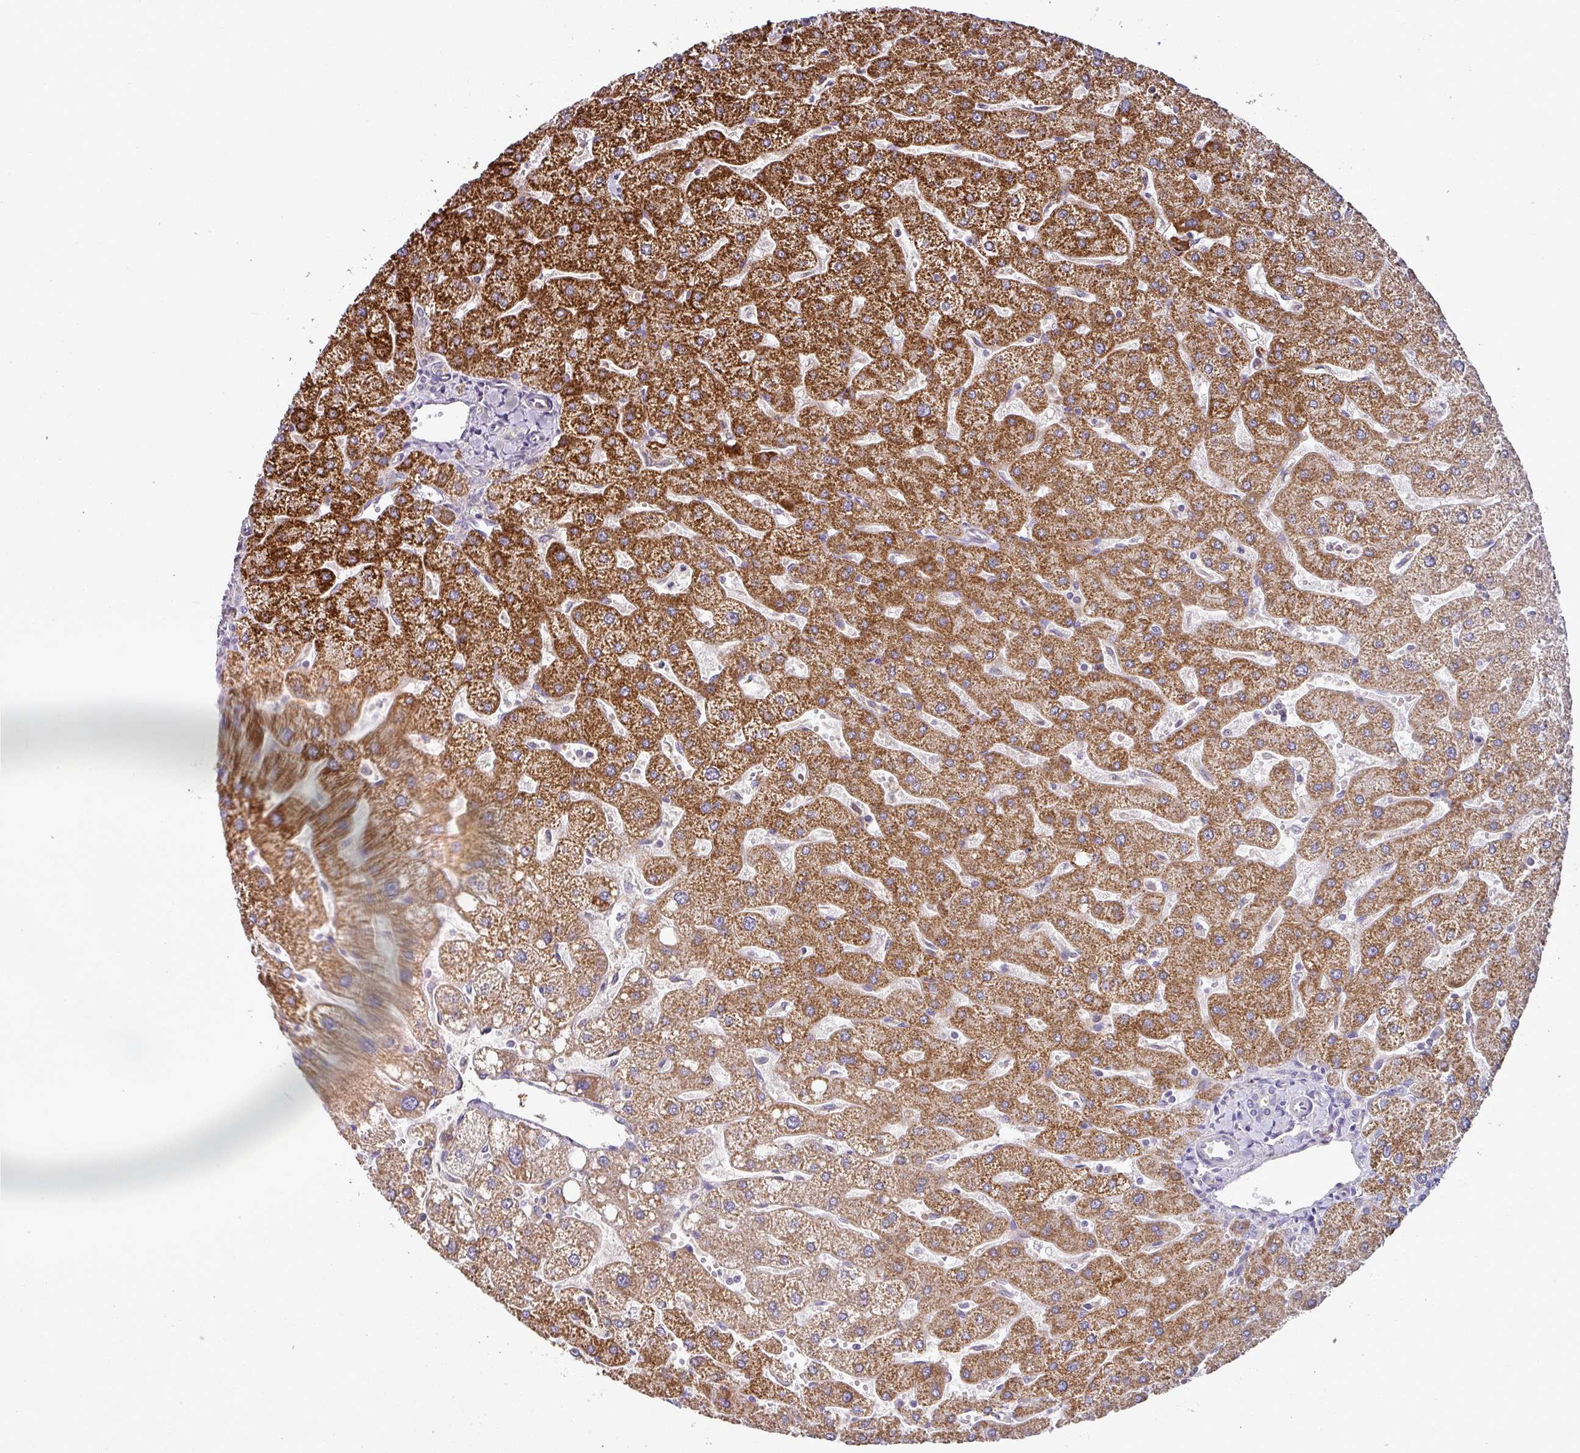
{"staining": {"intensity": "negative", "quantity": "none", "location": "none"}, "tissue": "liver", "cell_type": "Cholangiocytes", "image_type": "normal", "snomed": [{"axis": "morphology", "description": "Normal tissue, NOS"}, {"axis": "topography", "description": "Liver"}], "caption": "This is an immunohistochemistry photomicrograph of normal human liver. There is no positivity in cholangiocytes.", "gene": "SKIC2", "patient": {"sex": "male", "age": 67}}